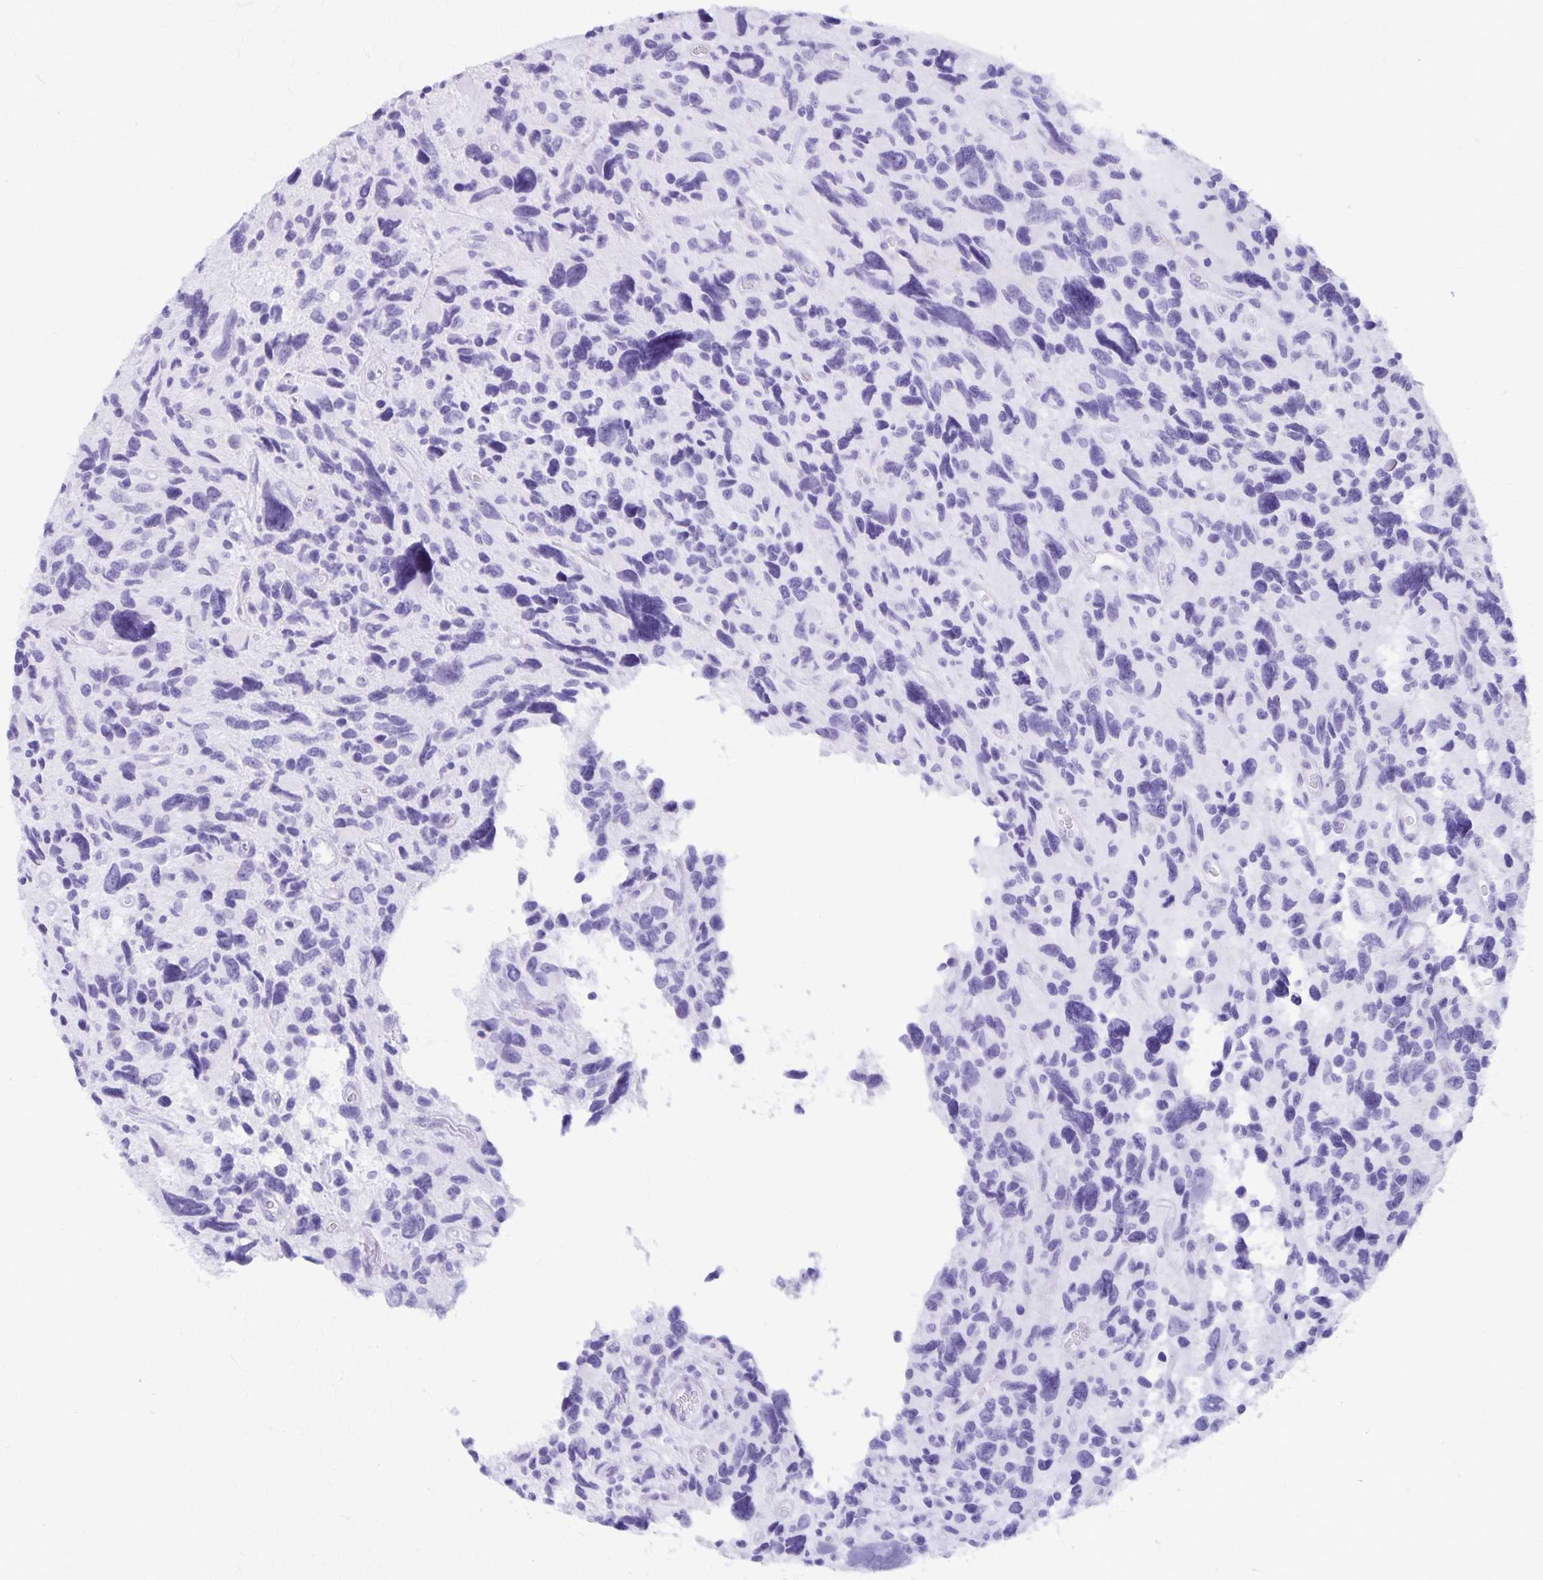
{"staining": {"intensity": "negative", "quantity": "none", "location": "none"}, "tissue": "glioma", "cell_type": "Tumor cells", "image_type": "cancer", "snomed": [{"axis": "morphology", "description": "Glioma, malignant, High grade"}, {"axis": "topography", "description": "Brain"}], "caption": "Tumor cells show no significant protein positivity in high-grade glioma (malignant).", "gene": "DEFA5", "patient": {"sex": "male", "age": 46}}